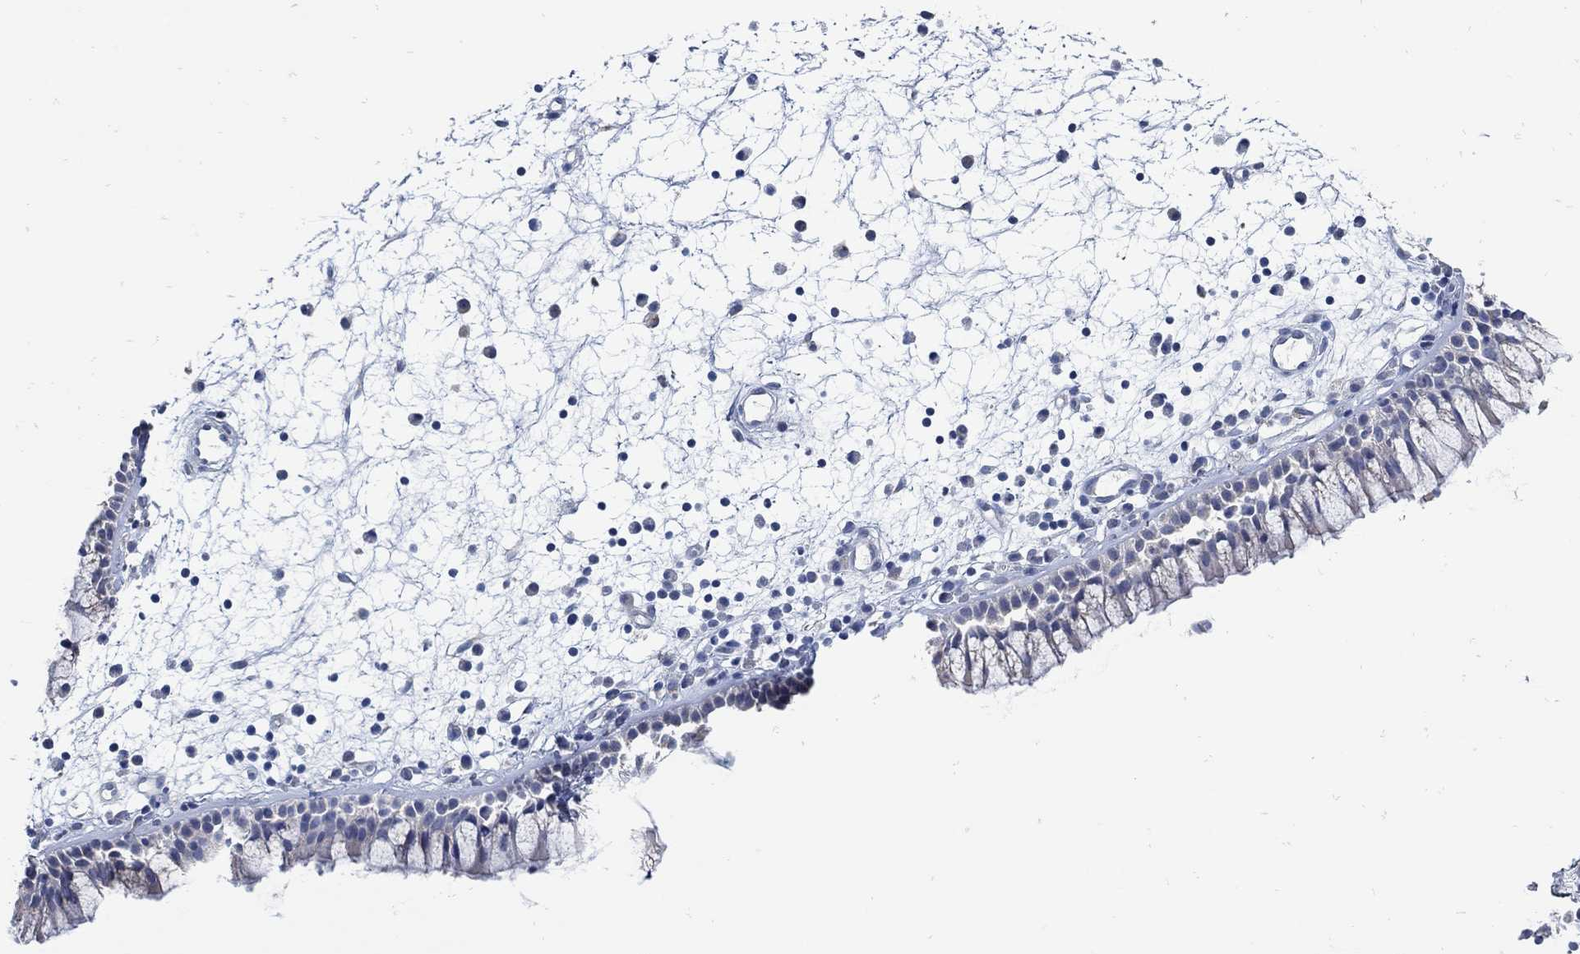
{"staining": {"intensity": "negative", "quantity": "none", "location": "none"}, "tissue": "nasopharynx", "cell_type": "Respiratory epithelial cells", "image_type": "normal", "snomed": [{"axis": "morphology", "description": "Normal tissue, NOS"}, {"axis": "morphology", "description": "Polyp, NOS"}, {"axis": "topography", "description": "Nasopharynx"}], "caption": "Respiratory epithelial cells show no significant positivity in unremarkable nasopharynx. (Brightfield microscopy of DAB immunohistochemistry at high magnification).", "gene": "ZFAND4", "patient": {"sex": "female", "age": 56}}